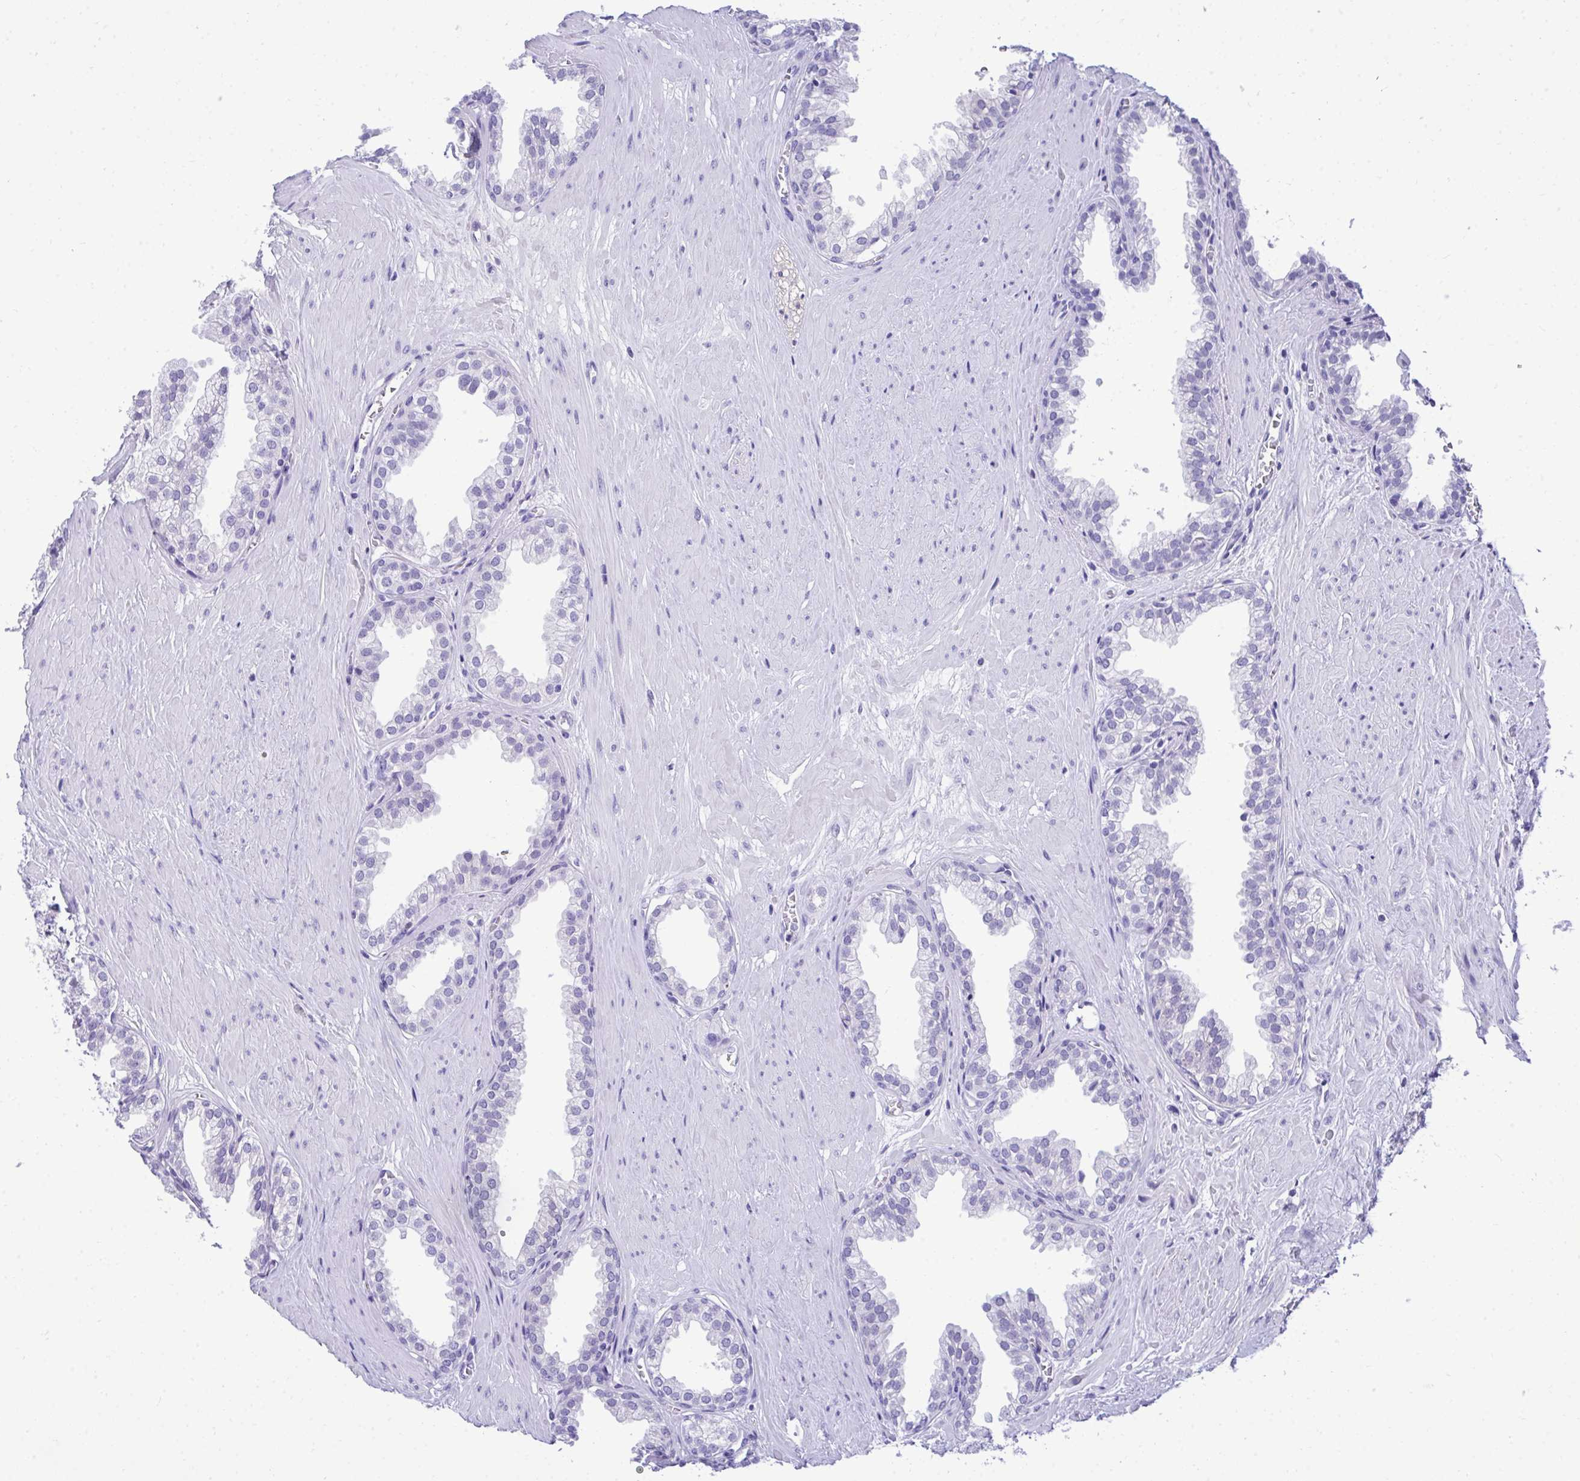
{"staining": {"intensity": "negative", "quantity": "none", "location": "none"}, "tissue": "prostate", "cell_type": "Glandular cells", "image_type": "normal", "snomed": [{"axis": "morphology", "description": "Normal tissue, NOS"}, {"axis": "topography", "description": "Prostate"}, {"axis": "topography", "description": "Peripheral nerve tissue"}], "caption": "Immunohistochemical staining of normal human prostate demonstrates no significant staining in glandular cells.", "gene": "PGM2L1", "patient": {"sex": "male", "age": 55}}